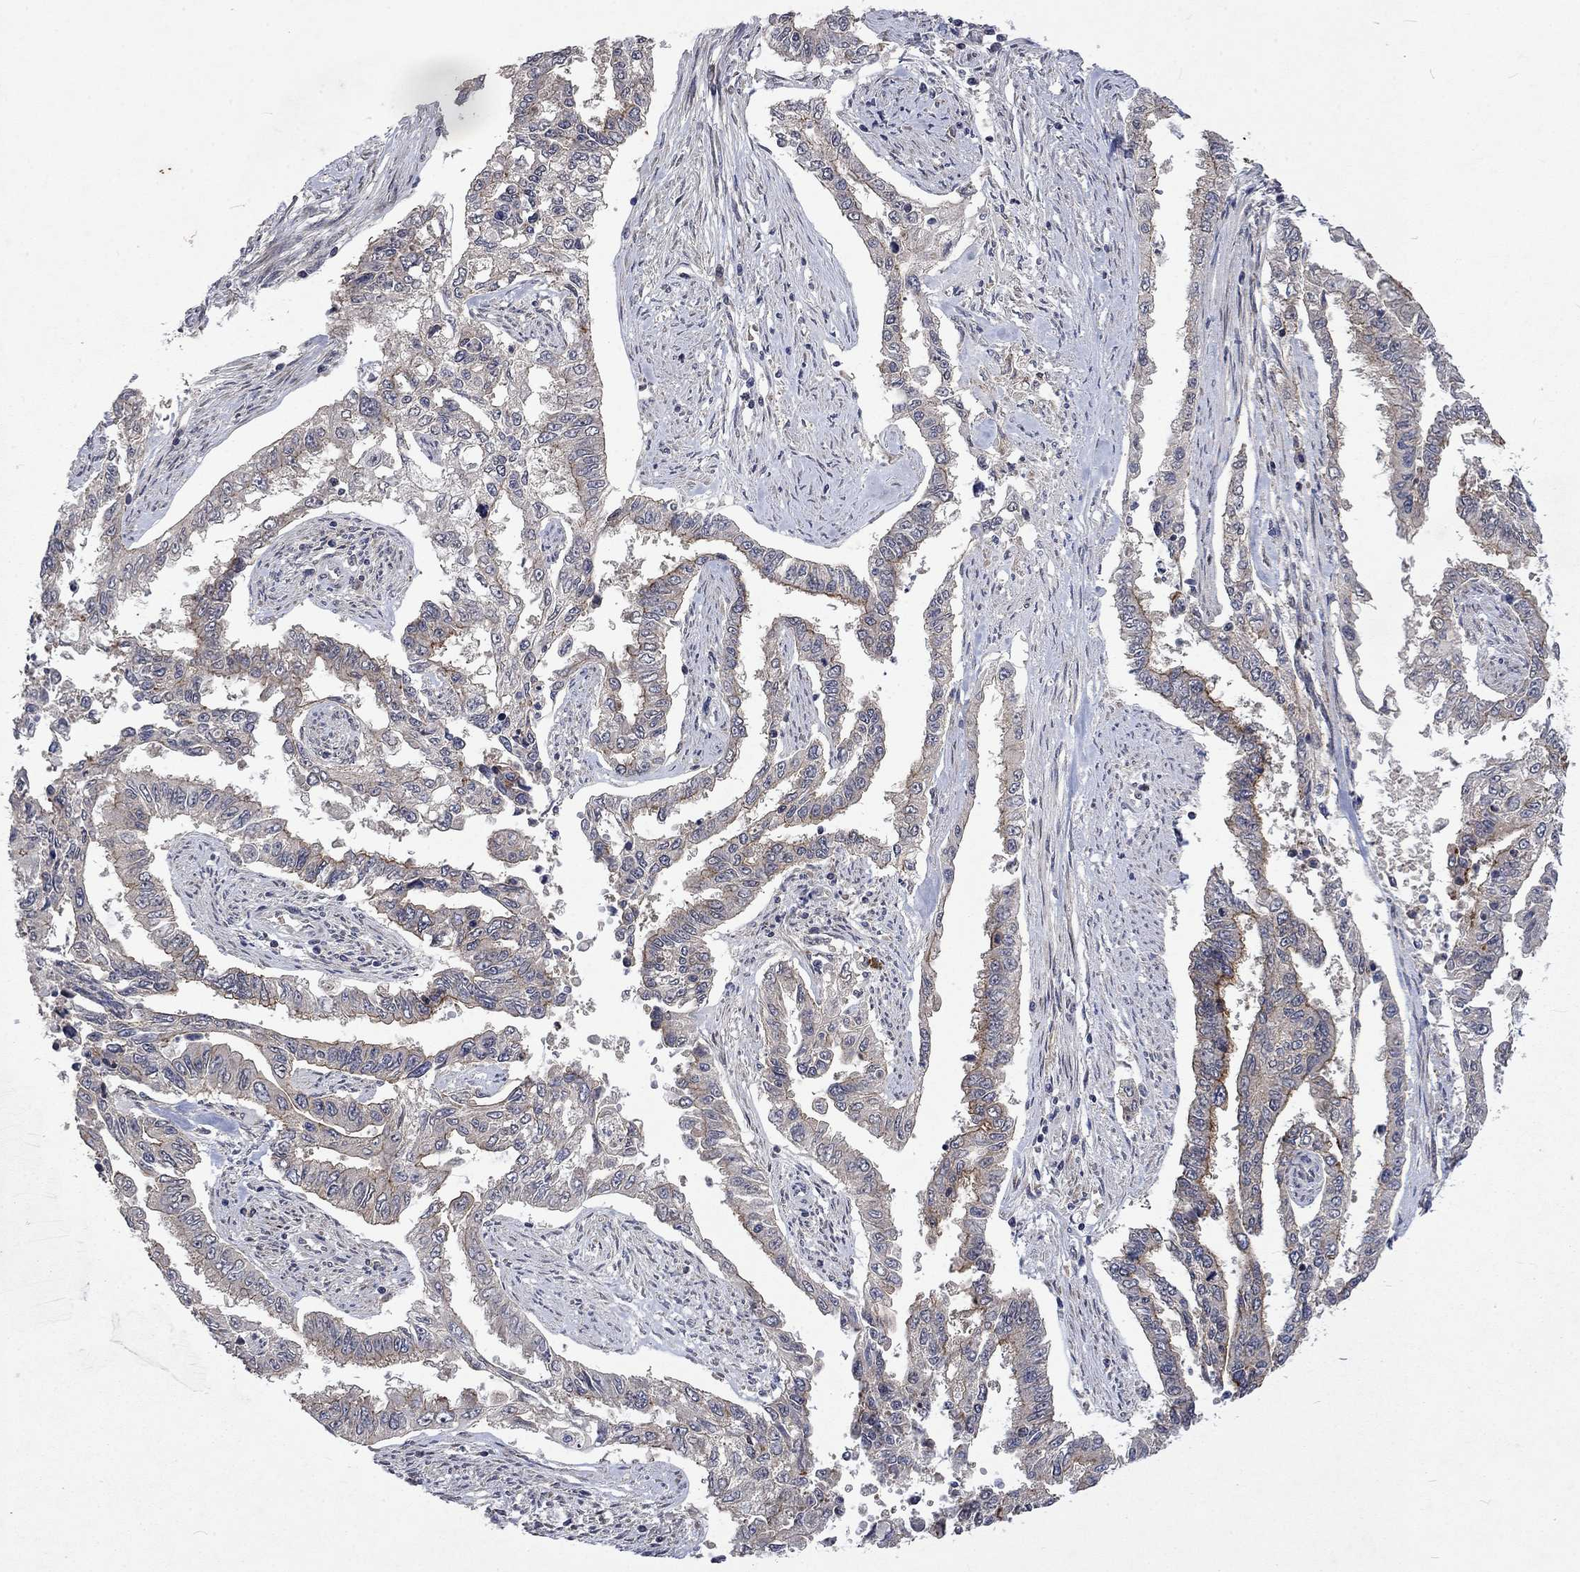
{"staining": {"intensity": "moderate", "quantity": "<25%", "location": "cytoplasmic/membranous"}, "tissue": "endometrial cancer", "cell_type": "Tumor cells", "image_type": "cancer", "snomed": [{"axis": "morphology", "description": "Adenocarcinoma, NOS"}, {"axis": "topography", "description": "Uterus"}], "caption": "Moderate cytoplasmic/membranous staining is identified in about <25% of tumor cells in adenocarcinoma (endometrial).", "gene": "PPP1R9A", "patient": {"sex": "female", "age": 59}}